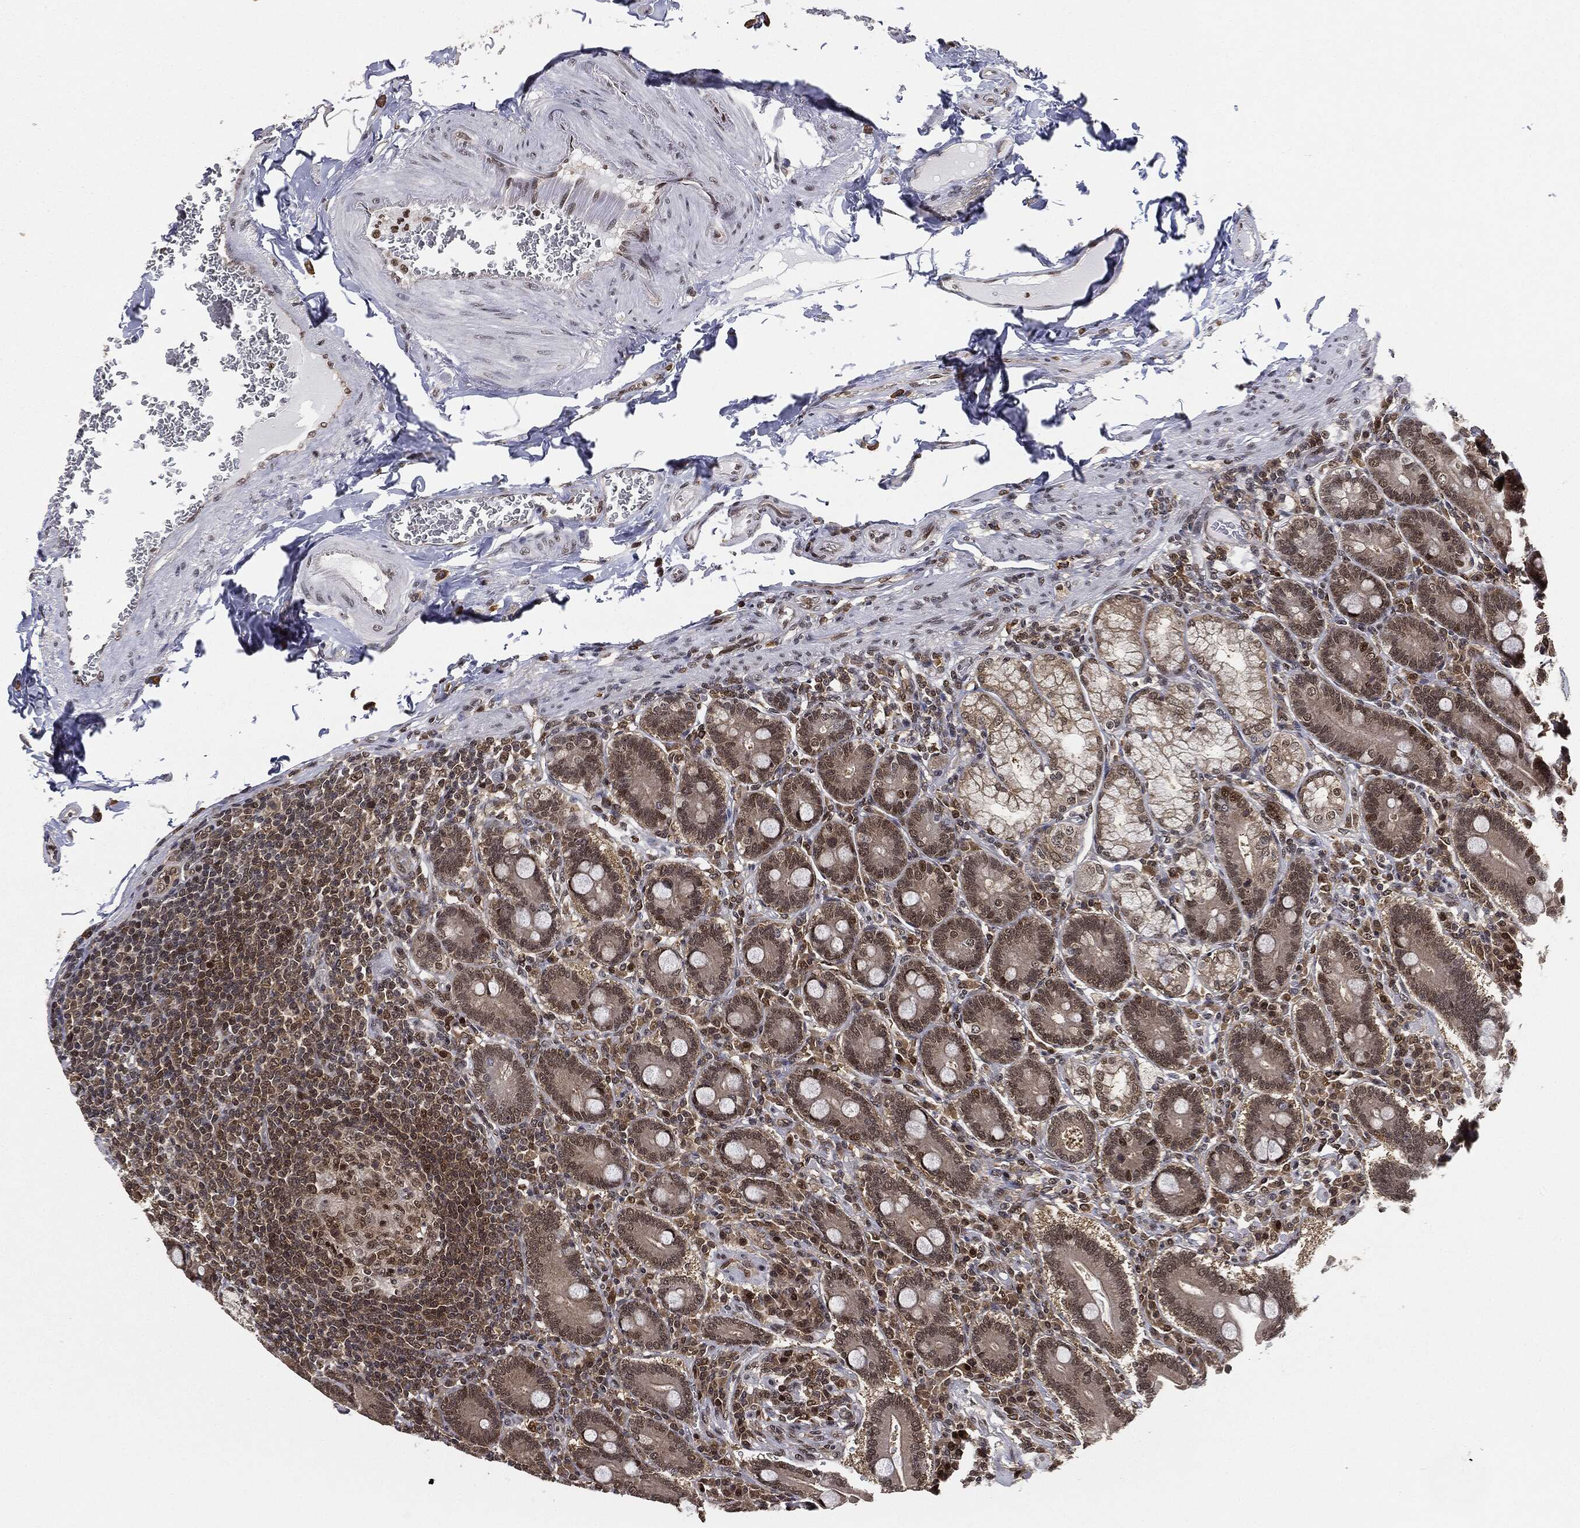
{"staining": {"intensity": "moderate", "quantity": "25%-75%", "location": "cytoplasmic/membranous,nuclear"}, "tissue": "duodenum", "cell_type": "Glandular cells", "image_type": "normal", "snomed": [{"axis": "morphology", "description": "Normal tissue, NOS"}, {"axis": "topography", "description": "Duodenum"}], "caption": "Duodenum stained for a protein reveals moderate cytoplasmic/membranous,nuclear positivity in glandular cells. (Brightfield microscopy of DAB IHC at high magnification).", "gene": "TBC1D22A", "patient": {"sex": "female", "age": 62}}